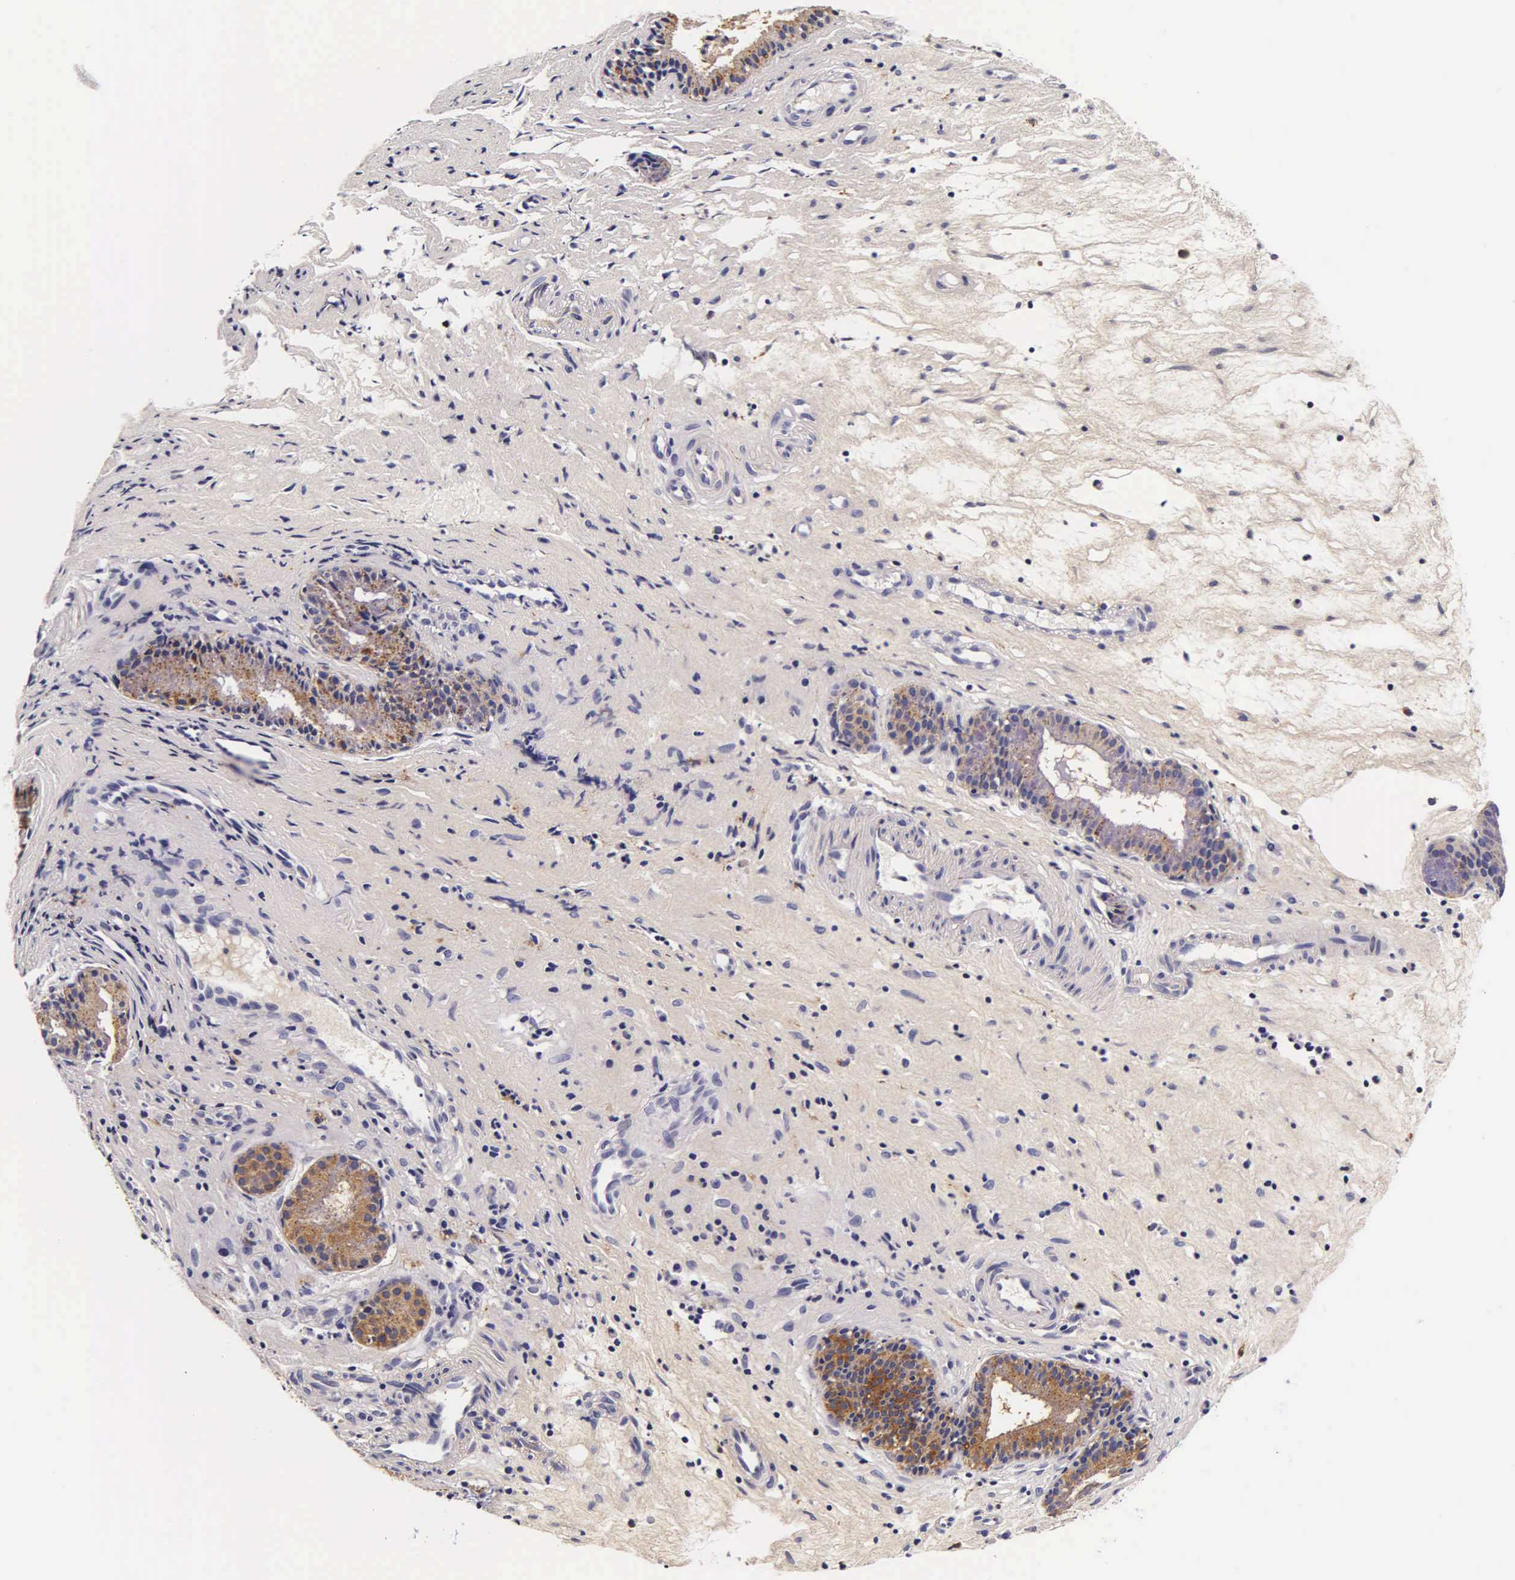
{"staining": {"intensity": "moderate", "quantity": "<25%", "location": "cytoplasmic/membranous"}, "tissue": "nasopharynx", "cell_type": "Respiratory epithelial cells", "image_type": "normal", "snomed": [{"axis": "morphology", "description": "Normal tissue, NOS"}, {"axis": "topography", "description": "Nasopharynx"}], "caption": "Protein staining shows moderate cytoplasmic/membranous expression in approximately <25% of respiratory epithelial cells in benign nasopharynx.", "gene": "CTSB", "patient": {"sex": "female", "age": 78}}